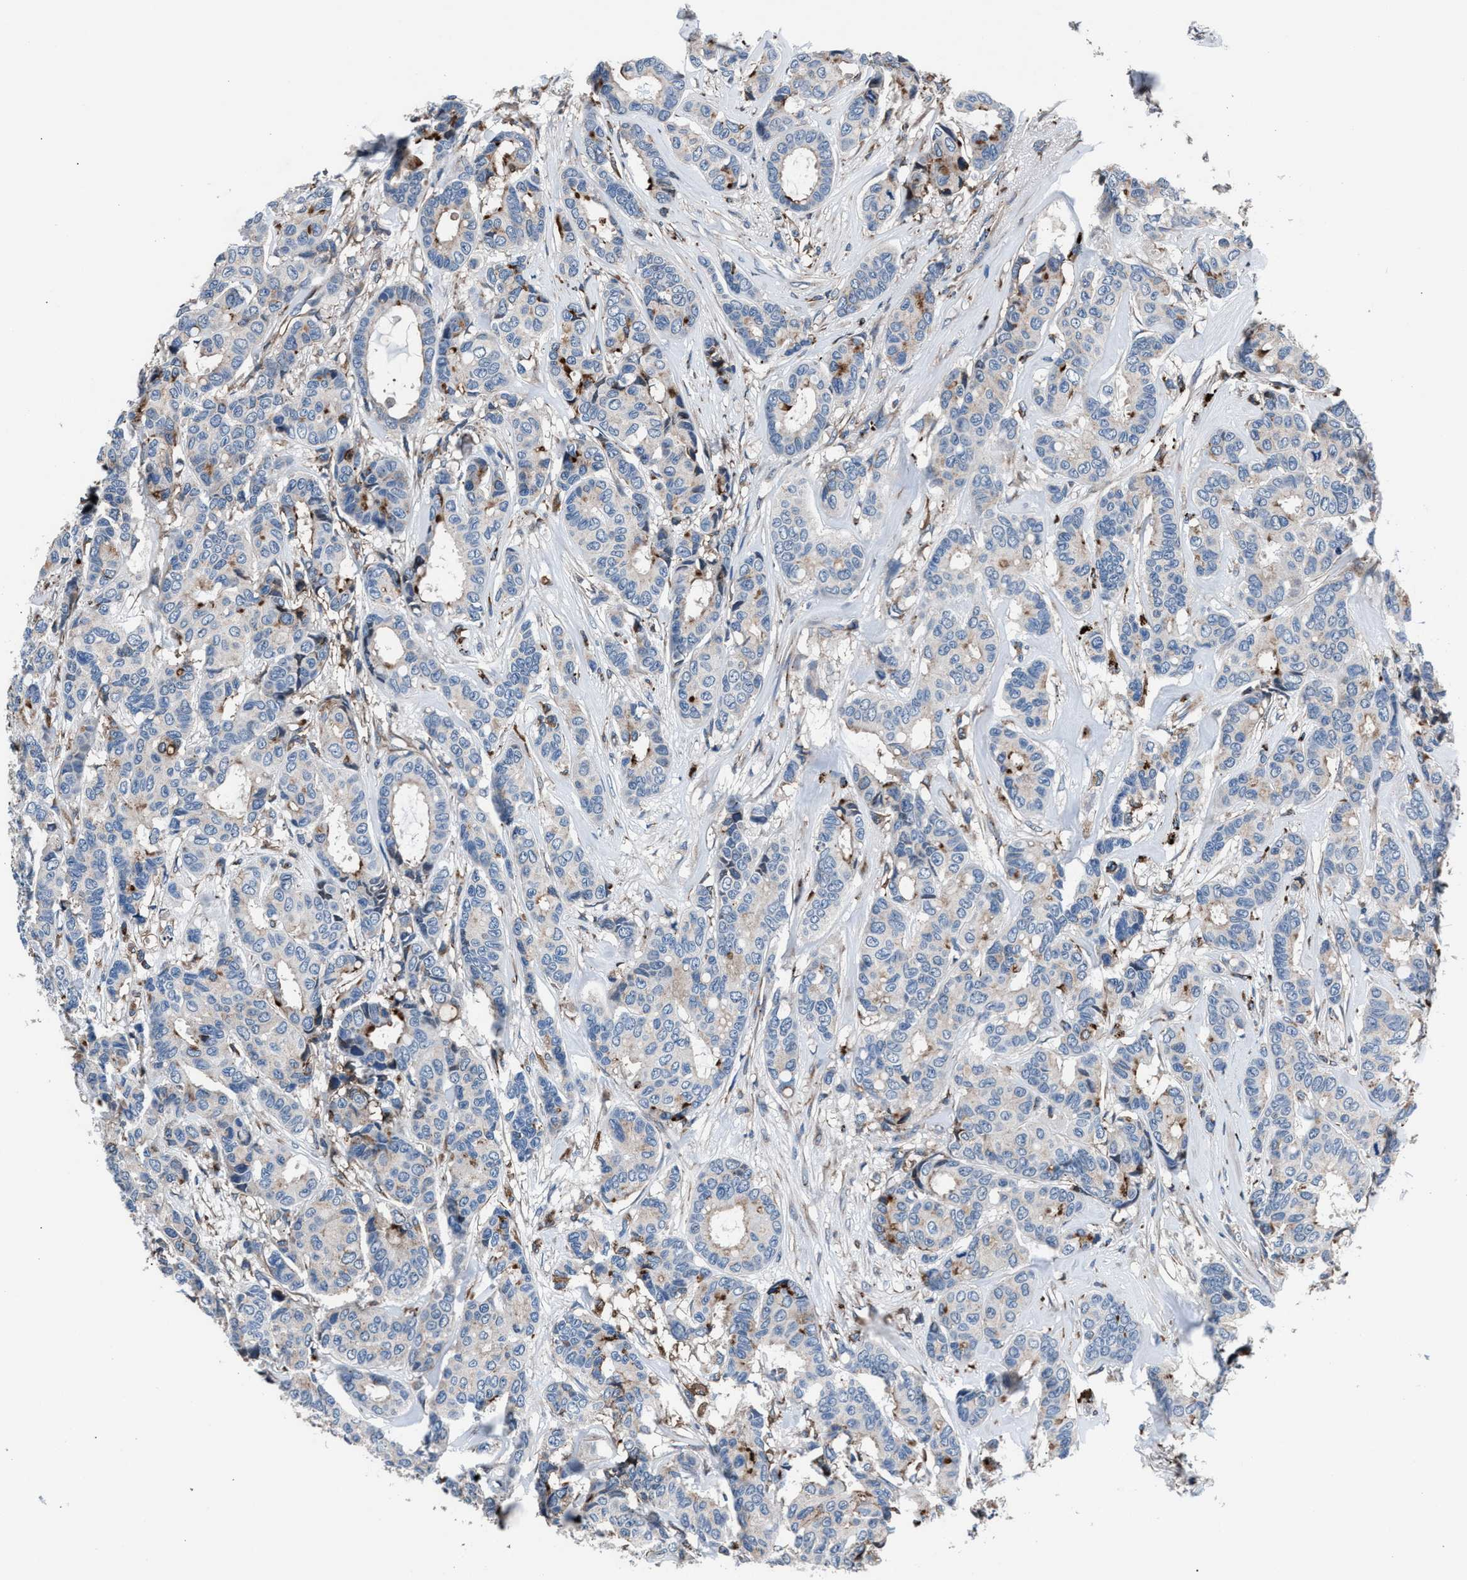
{"staining": {"intensity": "moderate", "quantity": "<25%", "location": "cytoplasmic/membranous"}, "tissue": "breast cancer", "cell_type": "Tumor cells", "image_type": "cancer", "snomed": [{"axis": "morphology", "description": "Duct carcinoma"}, {"axis": "topography", "description": "Breast"}], "caption": "Protein staining reveals moderate cytoplasmic/membranous positivity in approximately <25% of tumor cells in breast infiltrating ductal carcinoma.", "gene": "MFSD11", "patient": {"sex": "female", "age": 87}}